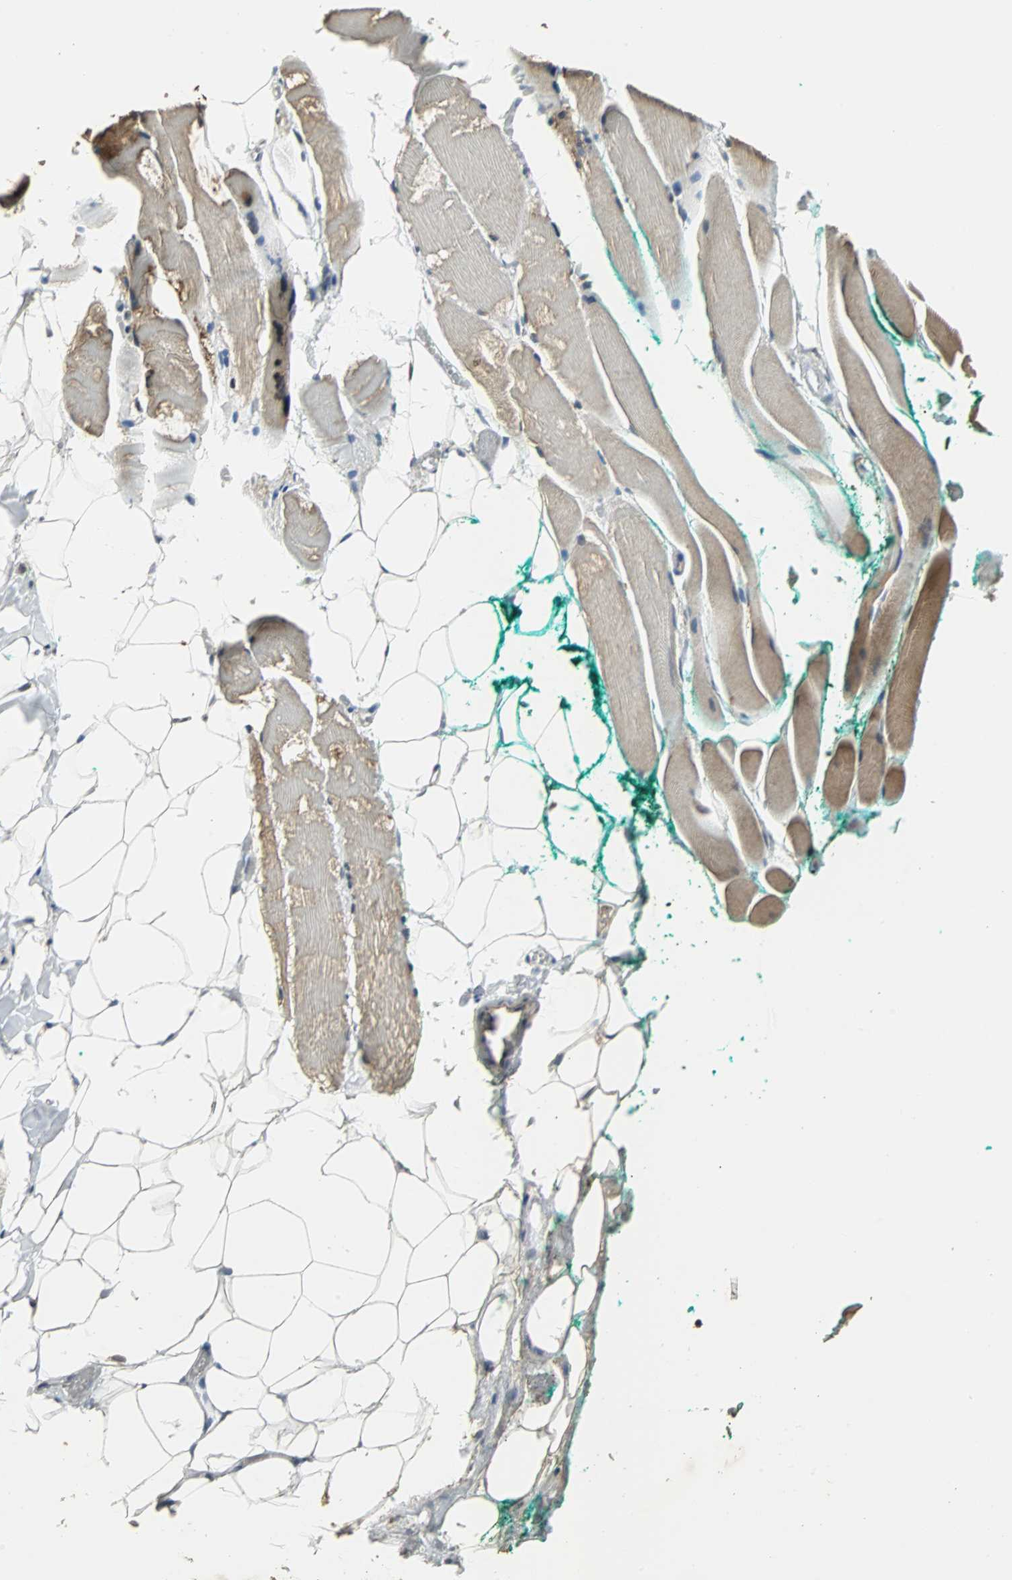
{"staining": {"intensity": "strong", "quantity": ">75%", "location": "cytoplasmic/membranous,nuclear"}, "tissue": "skeletal muscle", "cell_type": "Myocytes", "image_type": "normal", "snomed": [{"axis": "morphology", "description": "Normal tissue, NOS"}, {"axis": "topography", "description": "Skeletal muscle"}, {"axis": "topography", "description": "Peripheral nerve tissue"}], "caption": "Brown immunohistochemical staining in normal skeletal muscle shows strong cytoplasmic/membranous,nuclear positivity in about >75% of myocytes.", "gene": "MED4", "patient": {"sex": "female", "age": 84}}